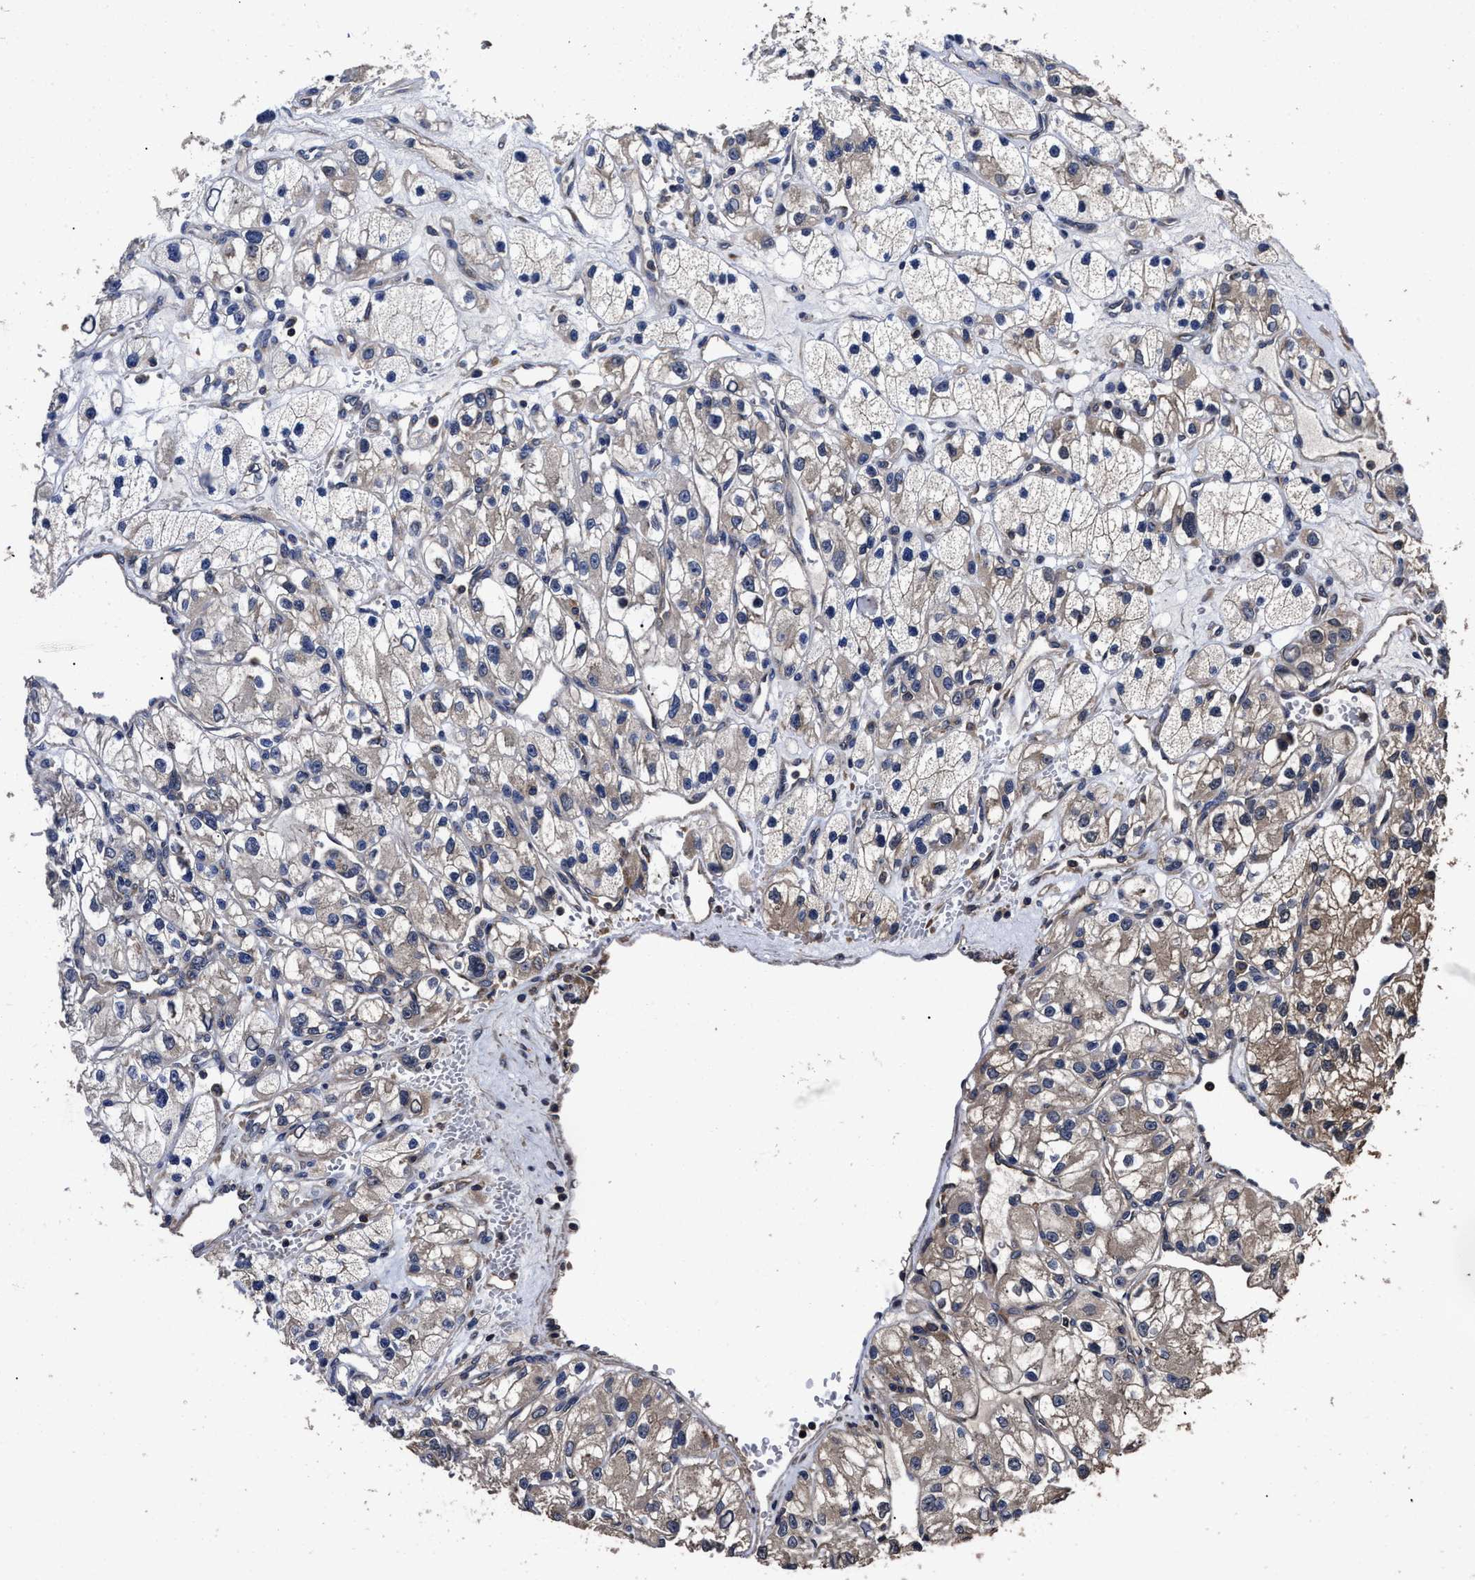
{"staining": {"intensity": "weak", "quantity": "<25%", "location": "cytoplasmic/membranous"}, "tissue": "renal cancer", "cell_type": "Tumor cells", "image_type": "cancer", "snomed": [{"axis": "morphology", "description": "Adenocarcinoma, NOS"}, {"axis": "topography", "description": "Kidney"}], "caption": "Immunohistochemistry photomicrograph of renal cancer stained for a protein (brown), which exhibits no staining in tumor cells.", "gene": "AVEN", "patient": {"sex": "female", "age": 57}}